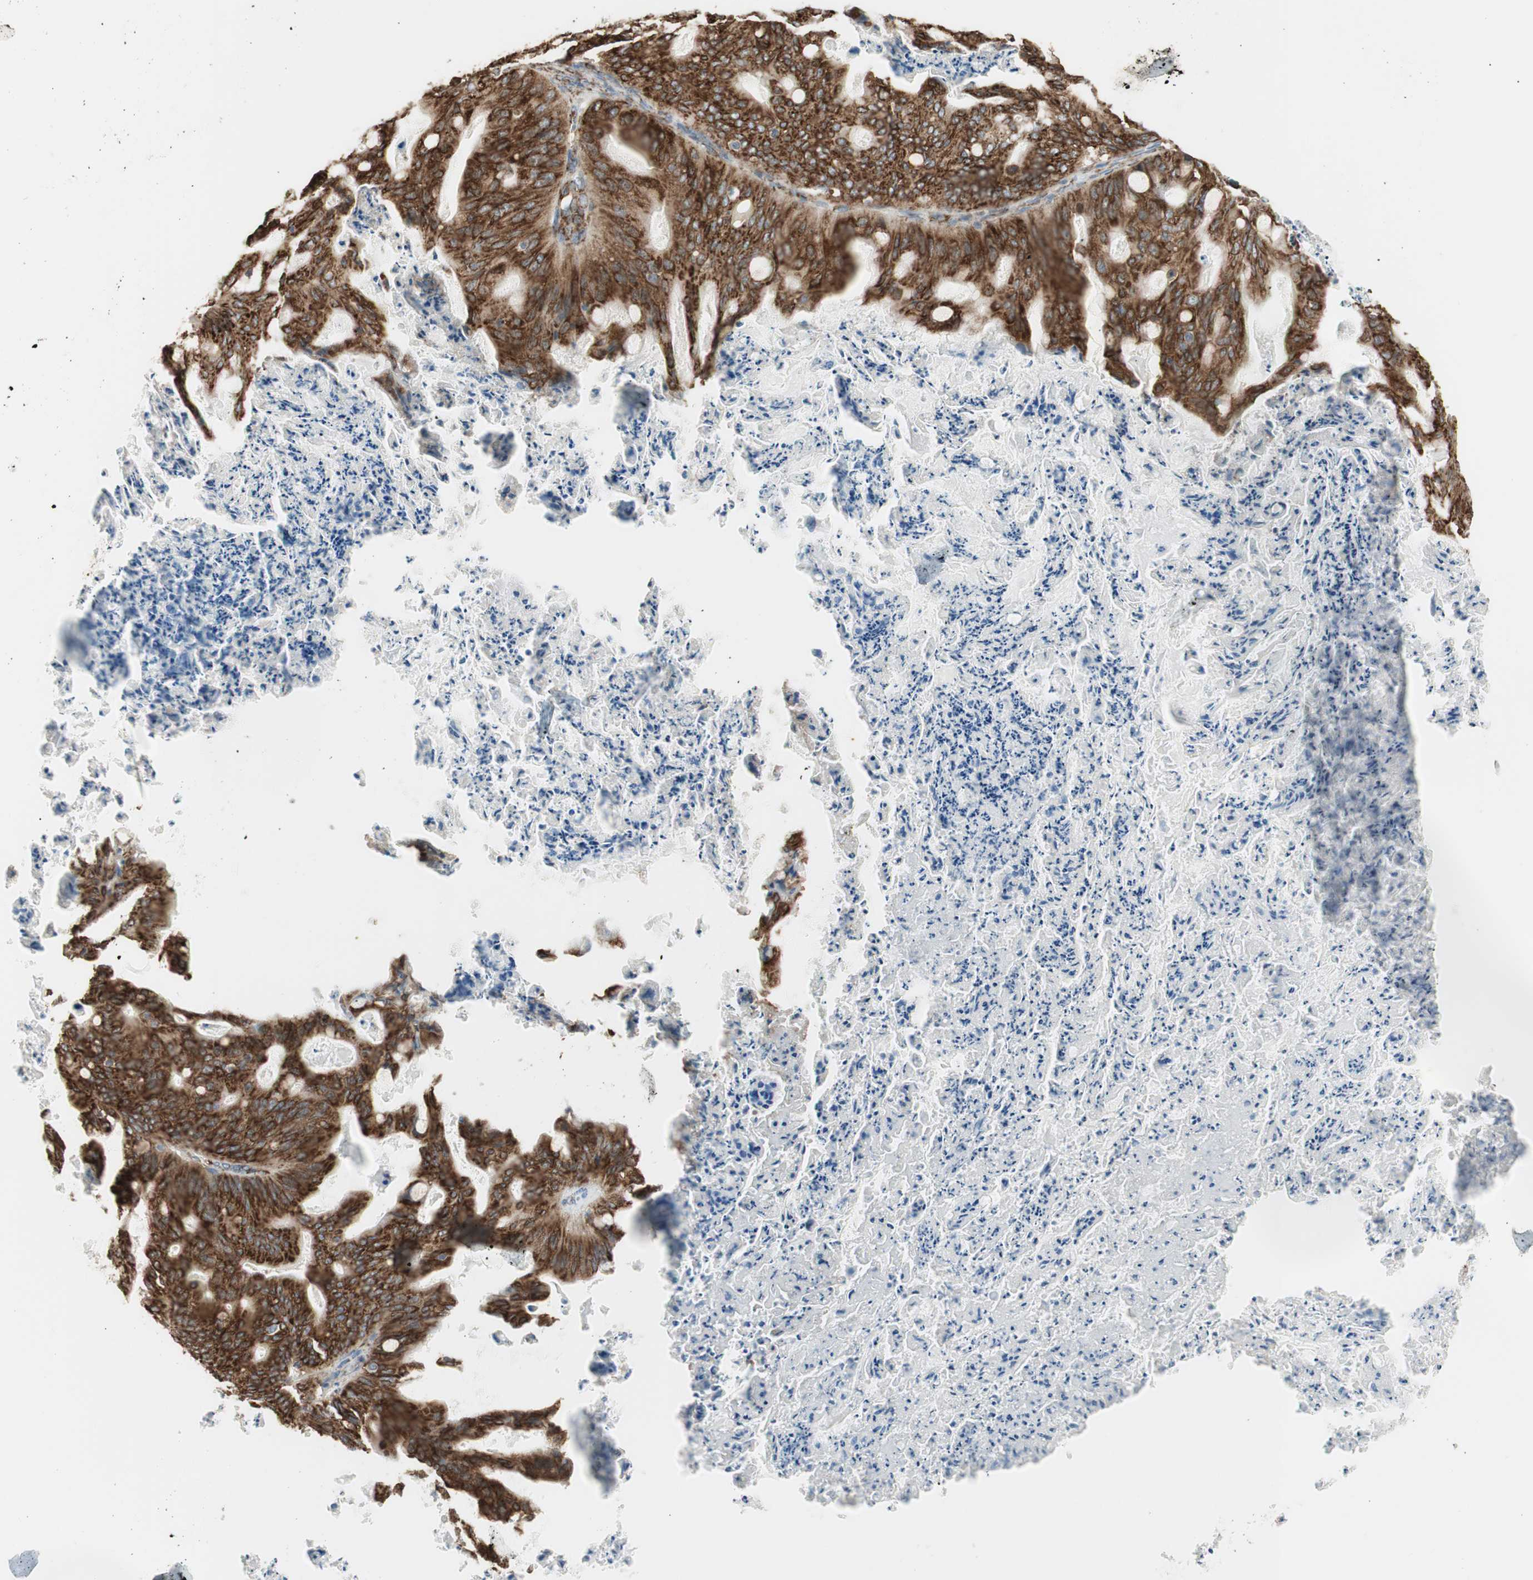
{"staining": {"intensity": "strong", "quantity": ">75%", "location": "cytoplasmic/membranous"}, "tissue": "ovarian cancer", "cell_type": "Tumor cells", "image_type": "cancer", "snomed": [{"axis": "morphology", "description": "Cystadenocarcinoma, mucinous, NOS"}, {"axis": "topography", "description": "Ovary"}], "caption": "Immunohistochemical staining of mucinous cystadenocarcinoma (ovarian) demonstrates high levels of strong cytoplasmic/membranous protein staining in approximately >75% of tumor cells.", "gene": "RRBP1", "patient": {"sex": "female", "age": 36}}